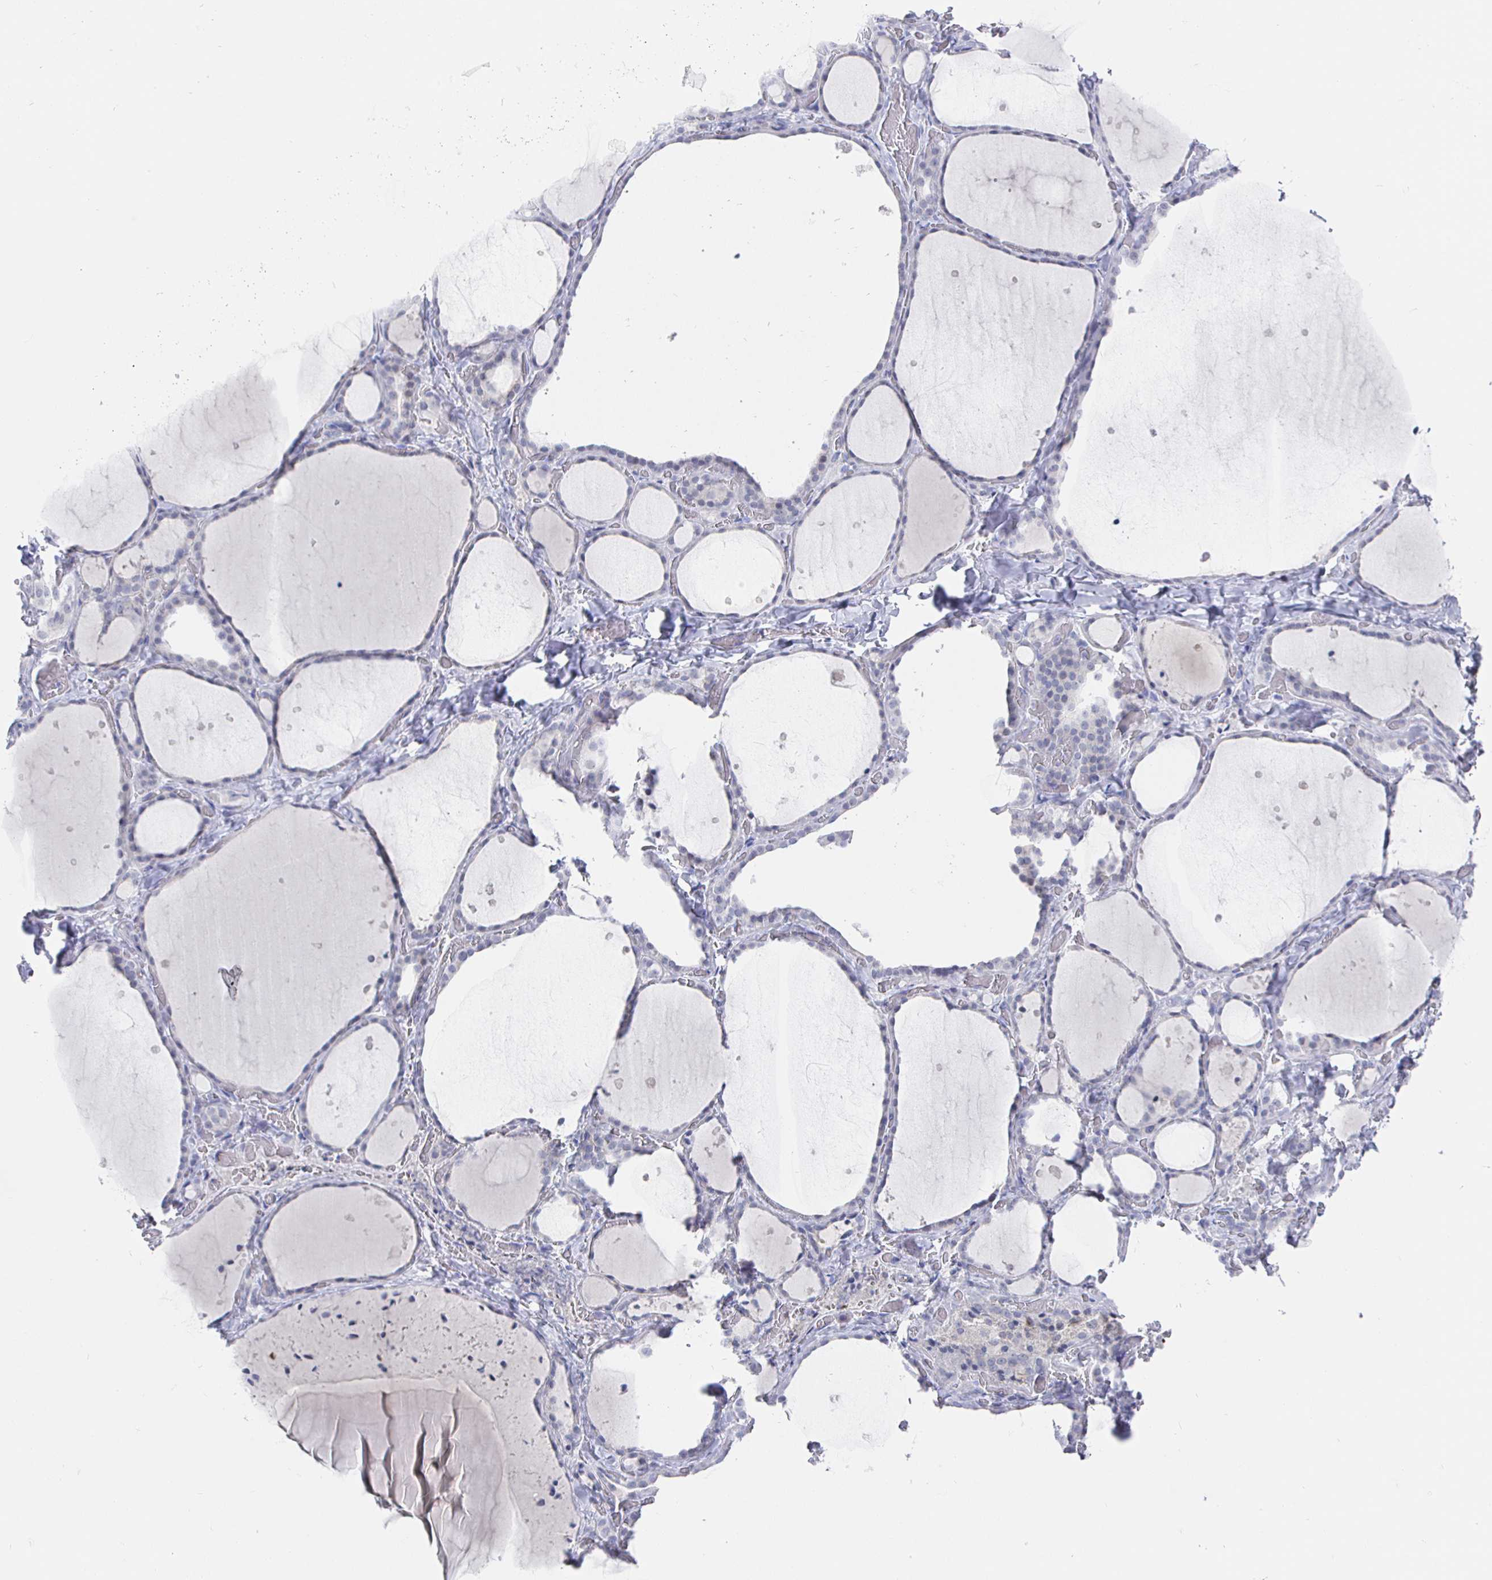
{"staining": {"intensity": "negative", "quantity": "none", "location": "none"}, "tissue": "thyroid gland", "cell_type": "Glandular cells", "image_type": "normal", "snomed": [{"axis": "morphology", "description": "Normal tissue, NOS"}, {"axis": "topography", "description": "Thyroid gland"}], "caption": "IHC of normal human thyroid gland displays no expression in glandular cells.", "gene": "LRRC23", "patient": {"sex": "female", "age": 36}}